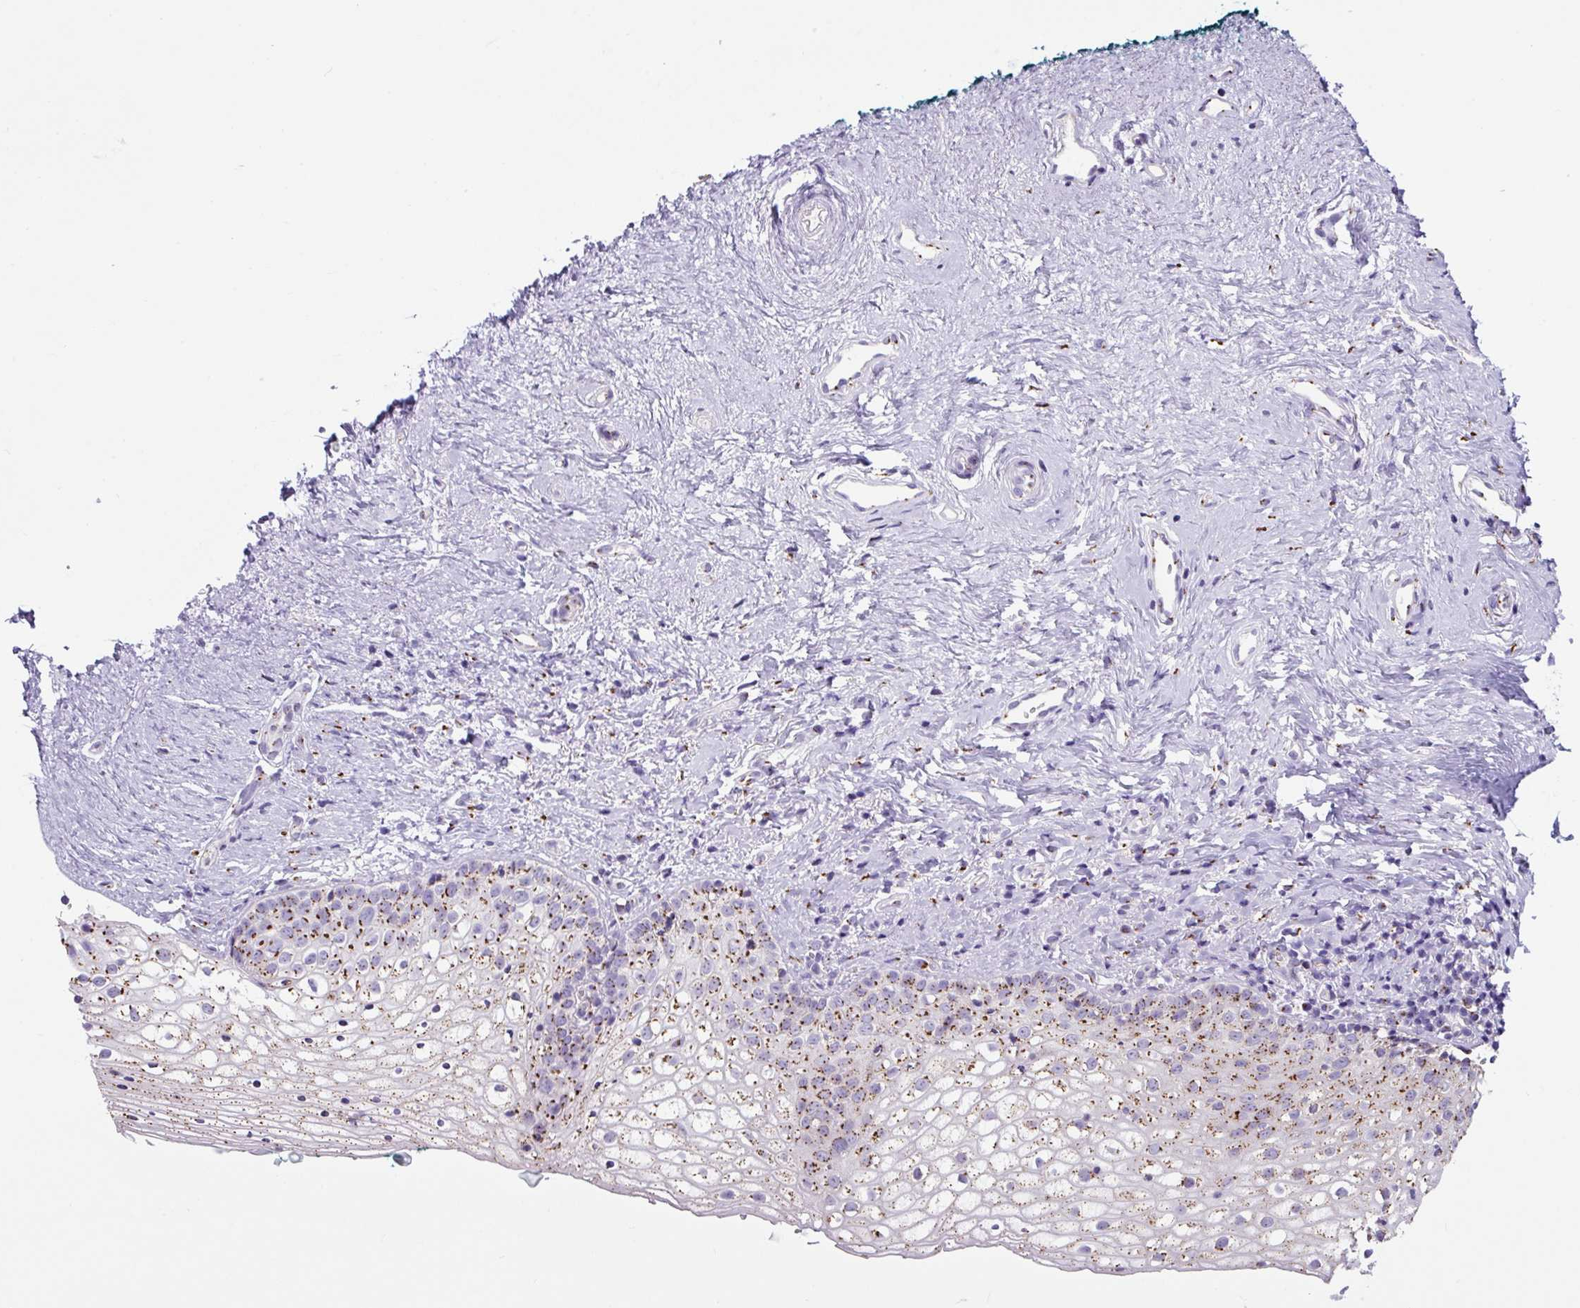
{"staining": {"intensity": "strong", "quantity": "25%-75%", "location": "cytoplasmic/membranous"}, "tissue": "vagina", "cell_type": "Squamous epithelial cells", "image_type": "normal", "snomed": [{"axis": "morphology", "description": "Normal tissue, NOS"}, {"axis": "topography", "description": "Vagina"}], "caption": "Squamous epithelial cells reveal high levels of strong cytoplasmic/membranous staining in approximately 25%-75% of cells in benign vagina.", "gene": "GORASP1", "patient": {"sex": "female", "age": 59}}